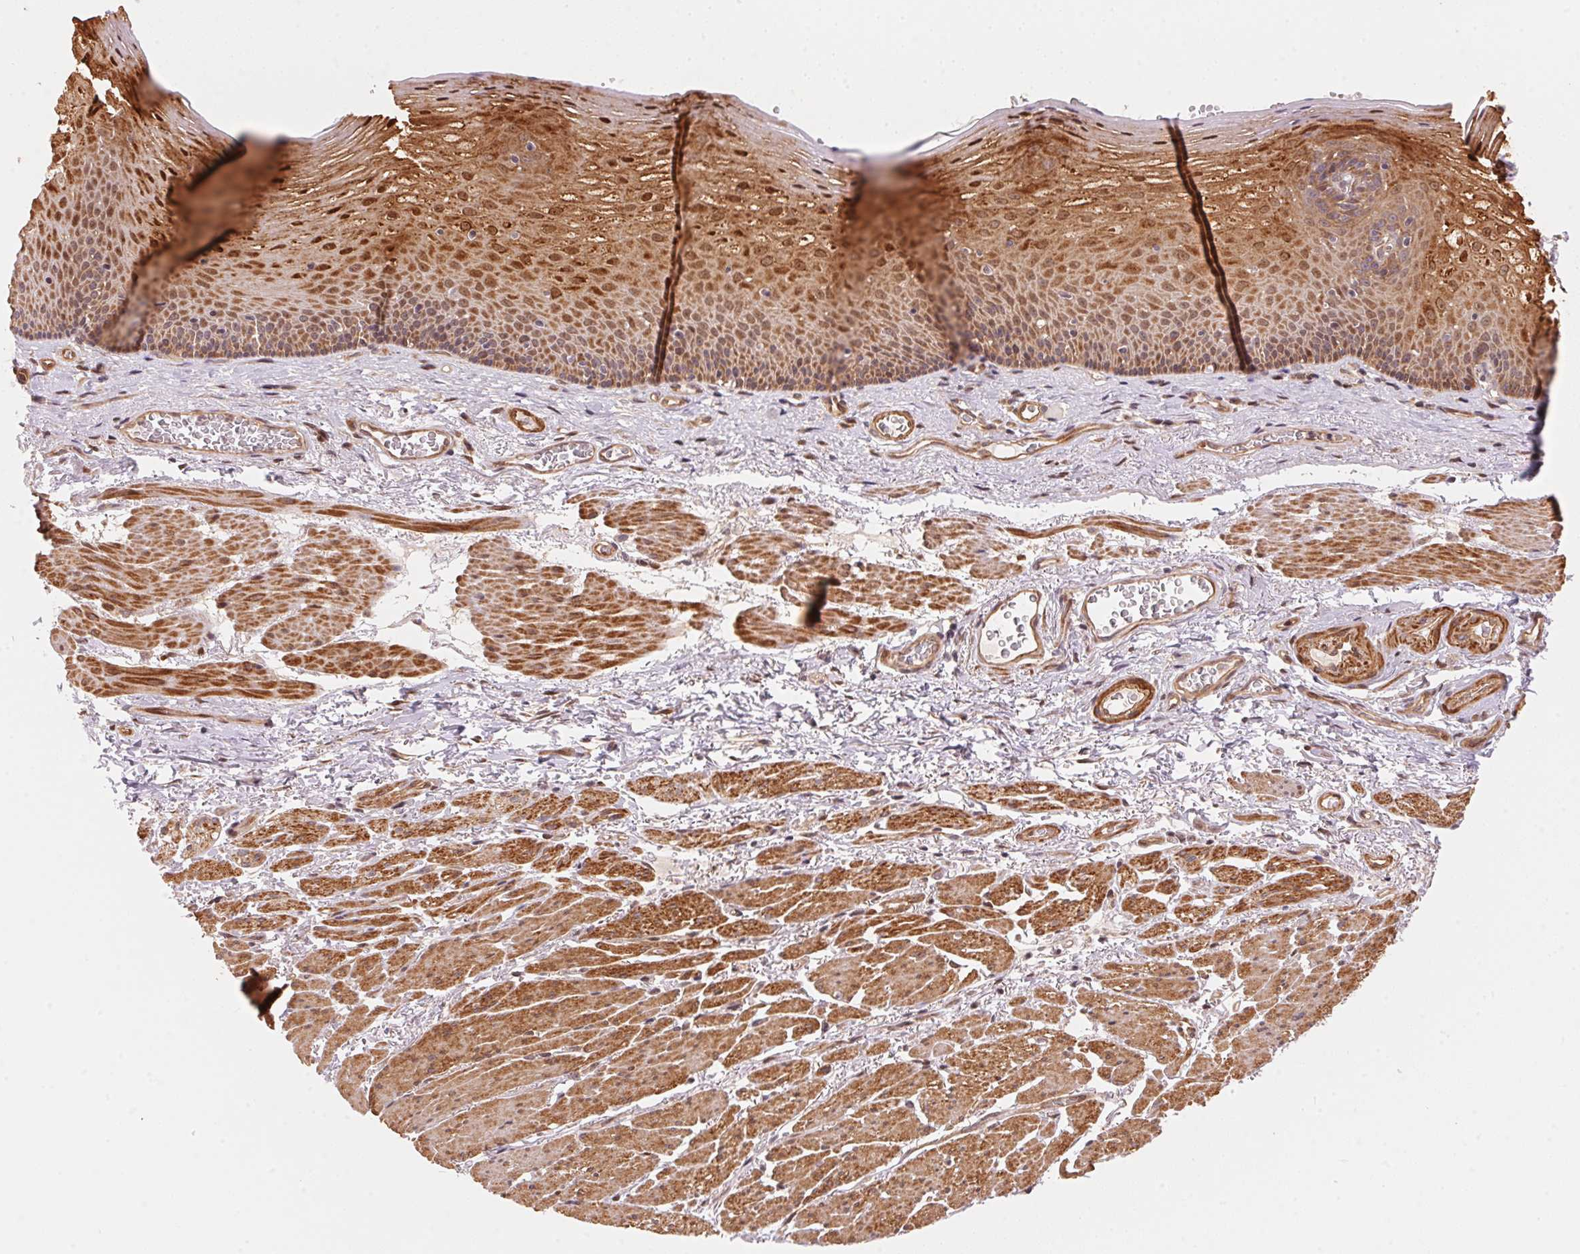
{"staining": {"intensity": "moderate", "quantity": ">75%", "location": "cytoplasmic/membranous,nuclear"}, "tissue": "esophagus", "cell_type": "Squamous epithelial cells", "image_type": "normal", "snomed": [{"axis": "morphology", "description": "Normal tissue, NOS"}, {"axis": "topography", "description": "Esophagus"}], "caption": "This histopathology image demonstrates normal esophagus stained with immunohistochemistry (IHC) to label a protein in brown. The cytoplasmic/membranous,nuclear of squamous epithelial cells show moderate positivity for the protein. Nuclei are counter-stained blue.", "gene": "TNIP2", "patient": {"sex": "male", "age": 76}}